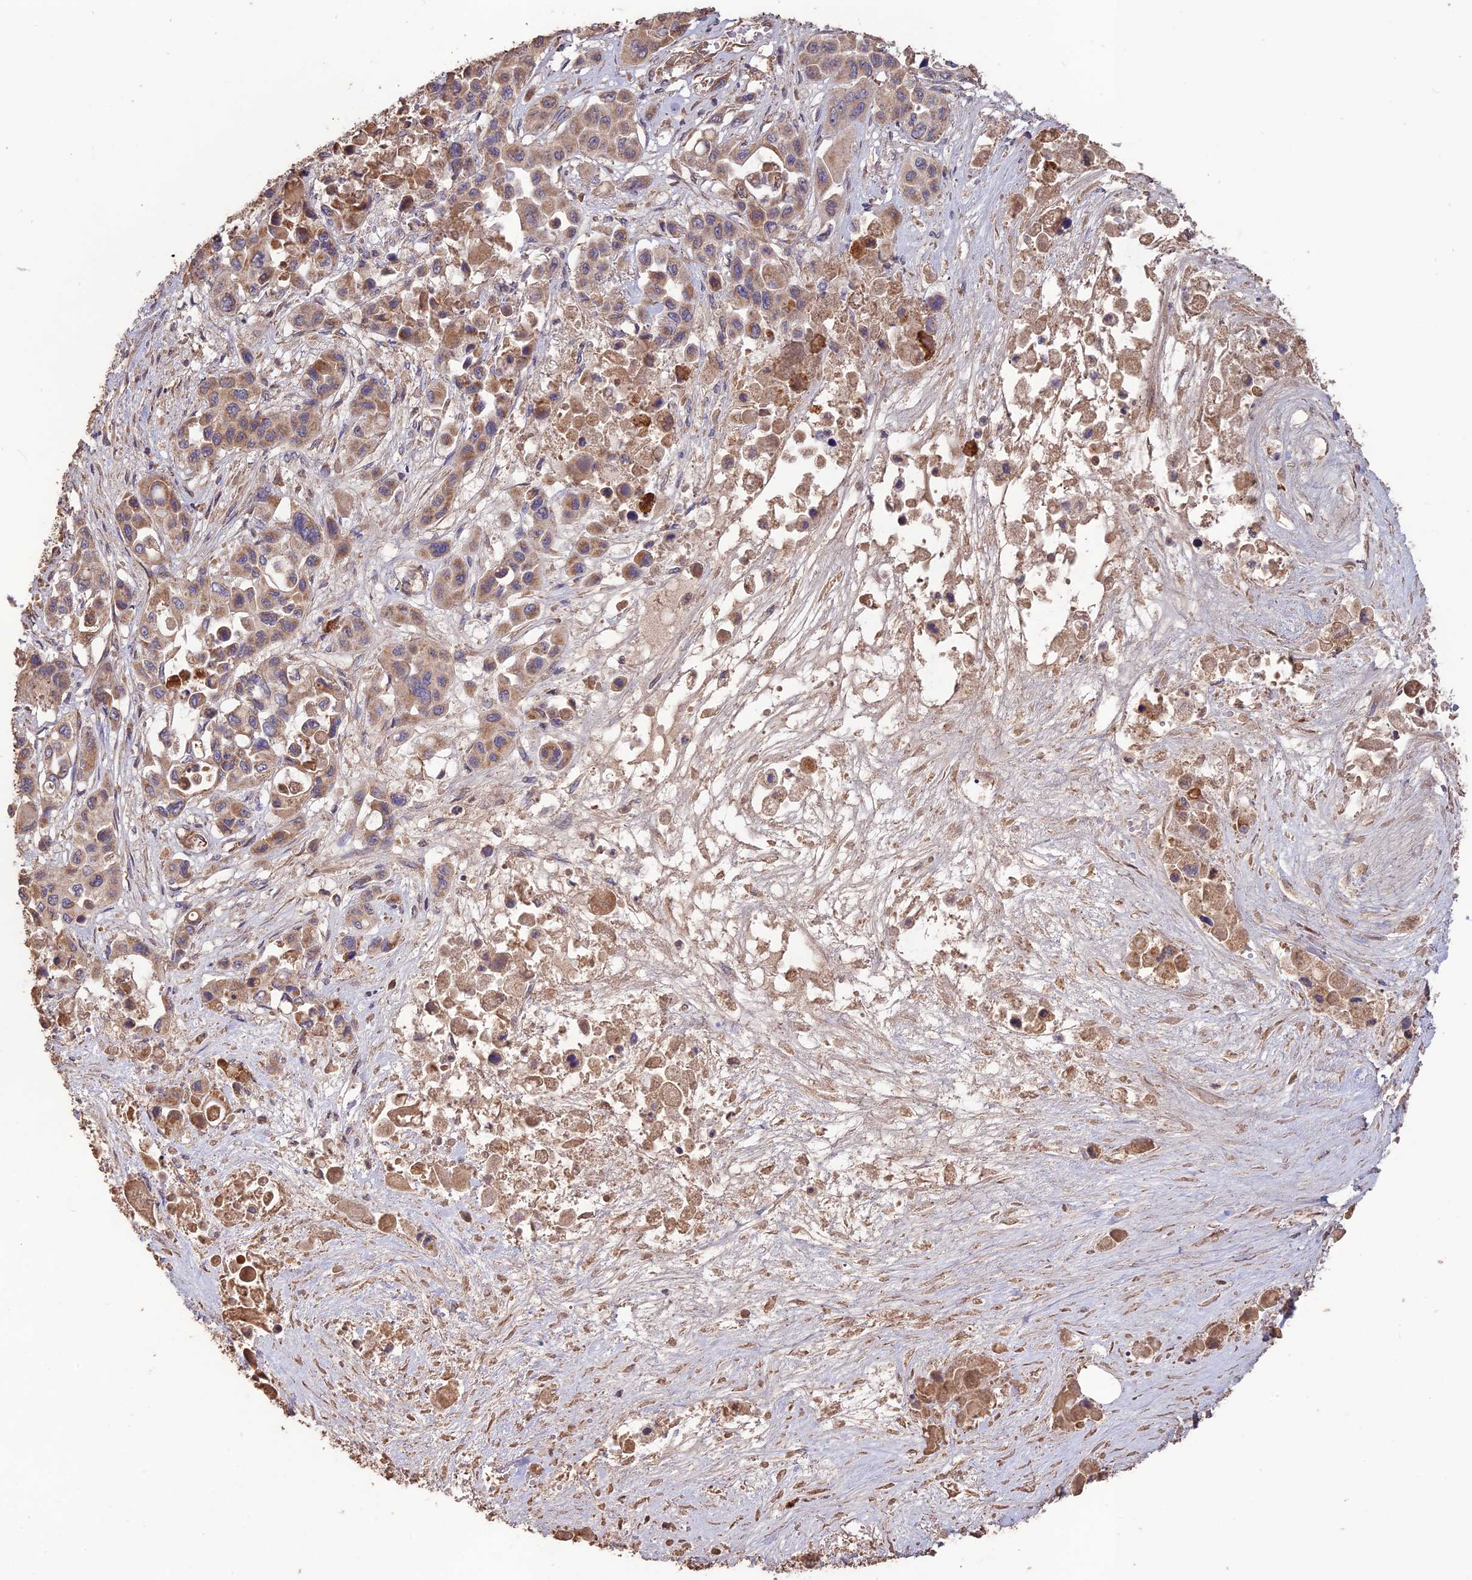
{"staining": {"intensity": "weak", "quantity": ">75%", "location": "cytoplasmic/membranous"}, "tissue": "pancreatic cancer", "cell_type": "Tumor cells", "image_type": "cancer", "snomed": [{"axis": "morphology", "description": "Adenocarcinoma, NOS"}, {"axis": "topography", "description": "Pancreas"}], "caption": "Approximately >75% of tumor cells in pancreatic cancer display weak cytoplasmic/membranous protein staining as visualized by brown immunohistochemical staining.", "gene": "LAYN", "patient": {"sex": "male", "age": 92}}